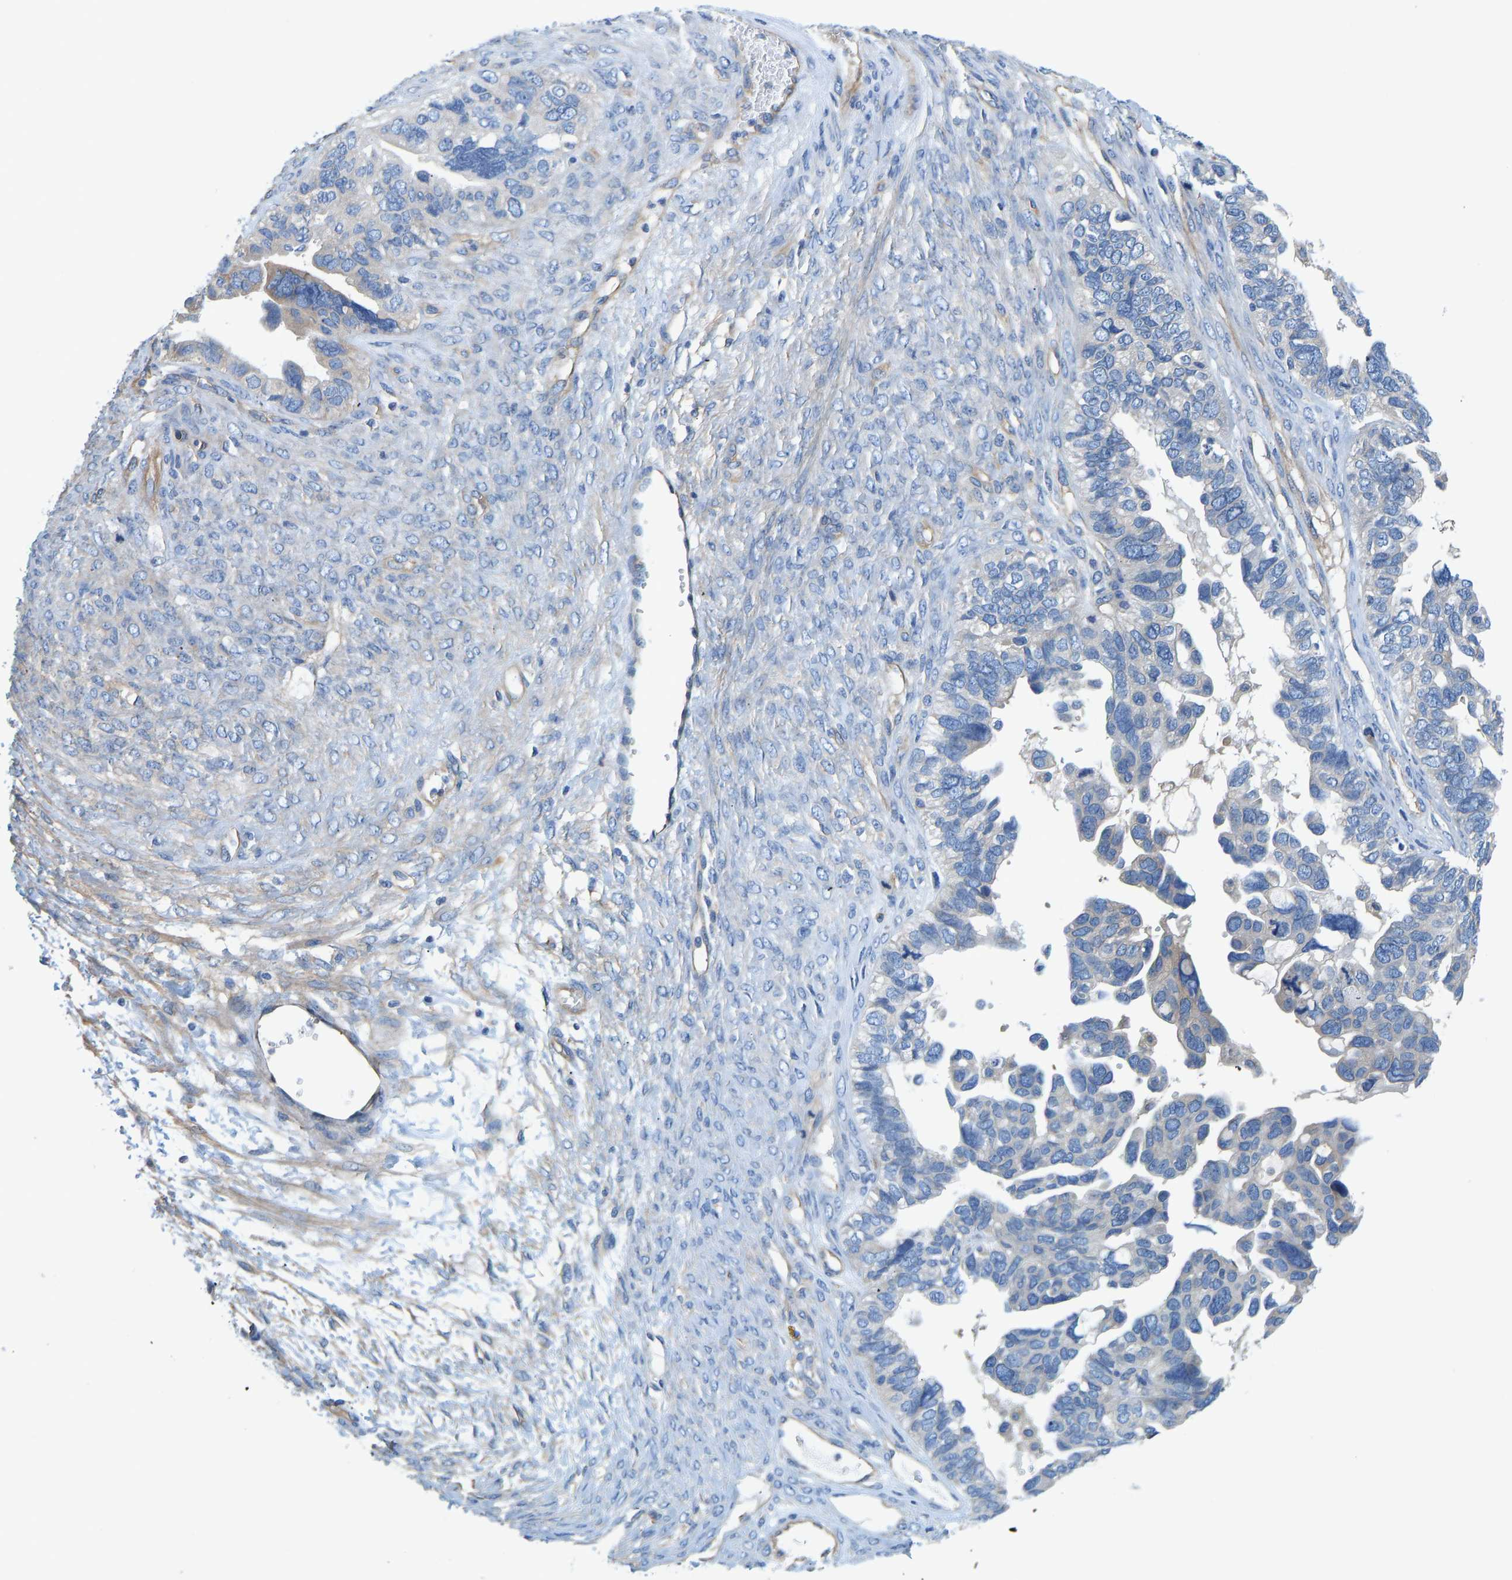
{"staining": {"intensity": "negative", "quantity": "none", "location": "none"}, "tissue": "ovarian cancer", "cell_type": "Tumor cells", "image_type": "cancer", "snomed": [{"axis": "morphology", "description": "Cystadenocarcinoma, serous, NOS"}, {"axis": "topography", "description": "Ovary"}], "caption": "IHC image of ovarian cancer stained for a protein (brown), which reveals no staining in tumor cells.", "gene": "CHAD", "patient": {"sex": "female", "age": 79}}